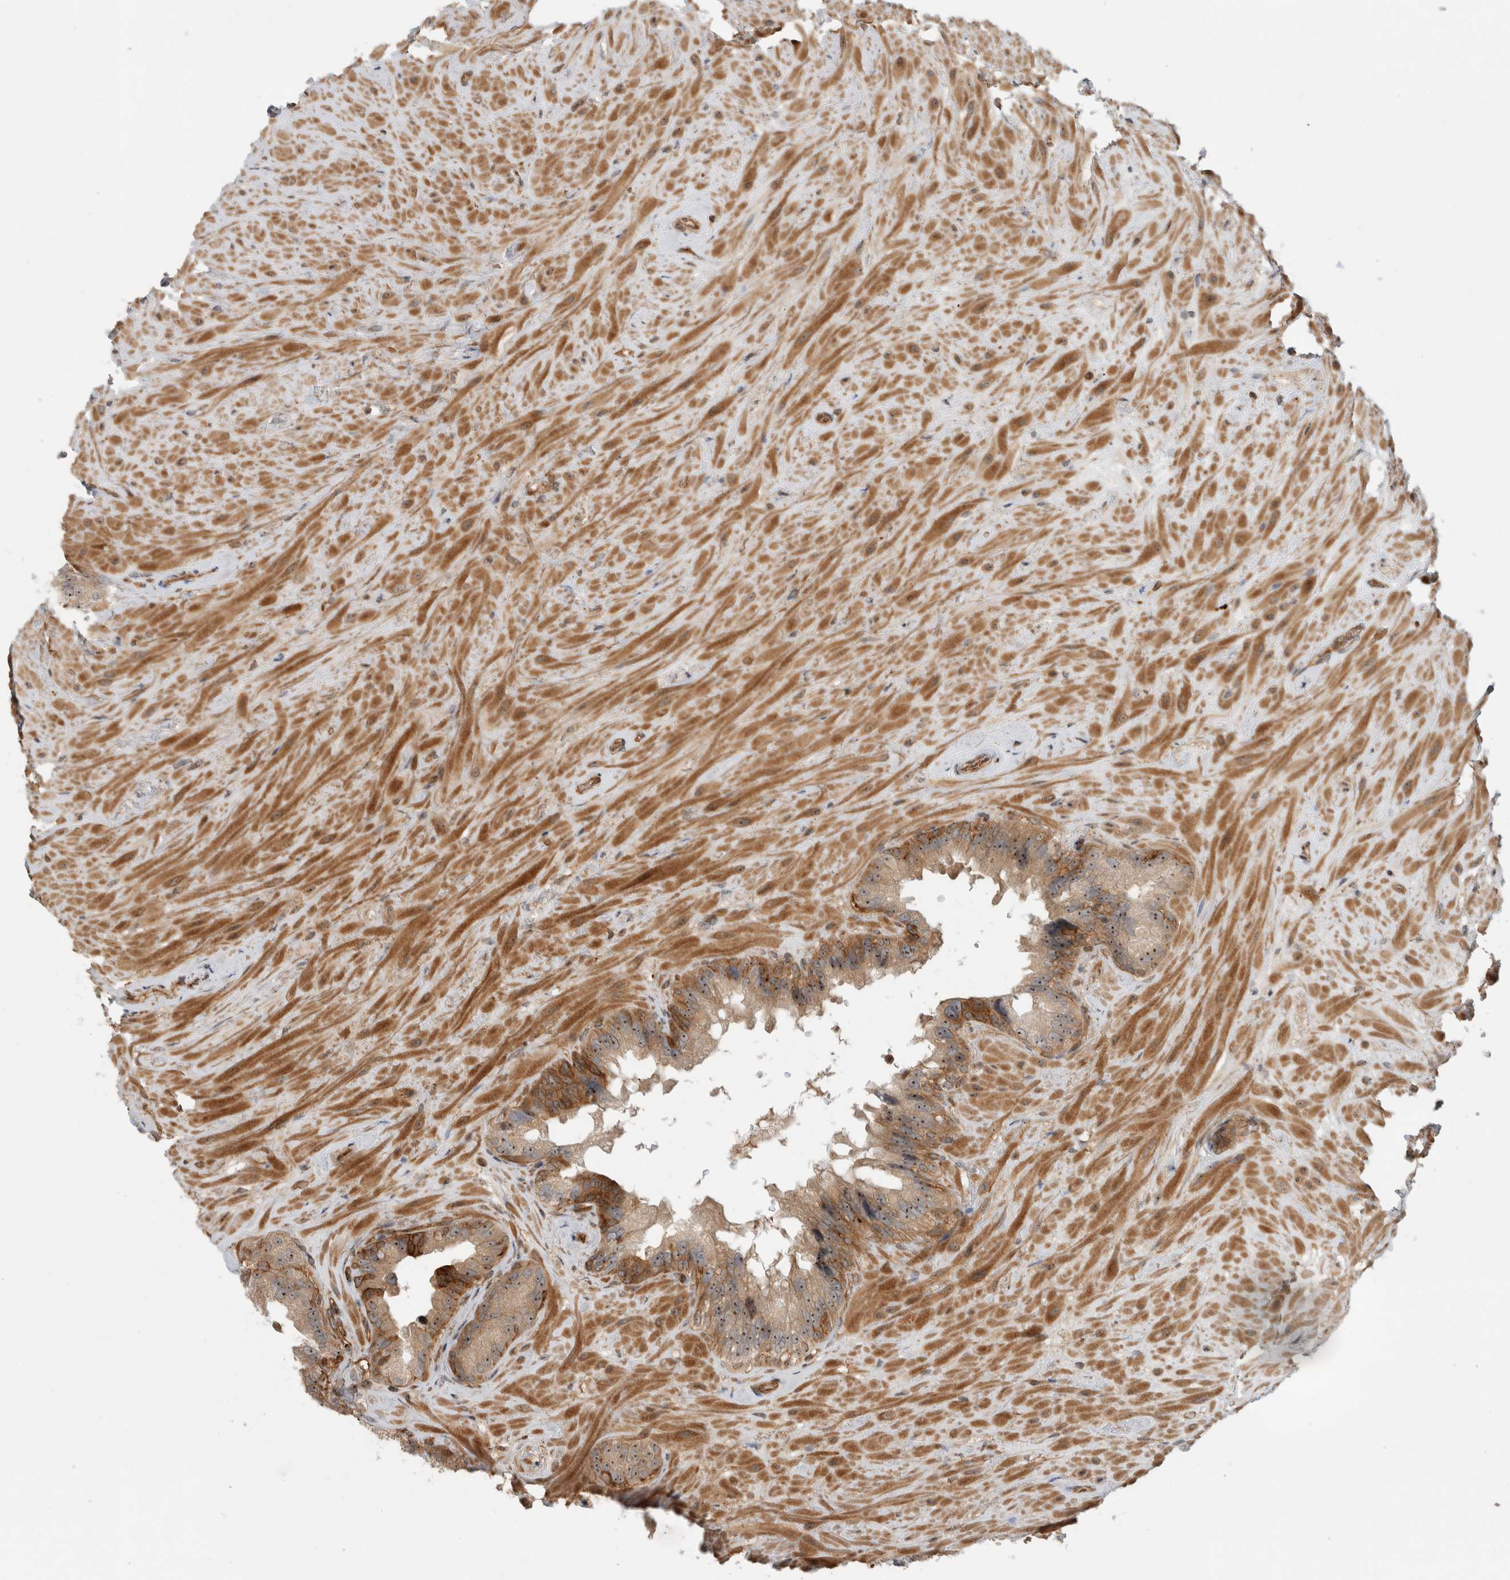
{"staining": {"intensity": "moderate", "quantity": ">75%", "location": "cytoplasmic/membranous,nuclear"}, "tissue": "seminal vesicle", "cell_type": "Glandular cells", "image_type": "normal", "snomed": [{"axis": "morphology", "description": "Normal tissue, NOS"}, {"axis": "topography", "description": "Seminal veicle"}], "caption": "Protein staining by immunohistochemistry (IHC) demonstrates moderate cytoplasmic/membranous,nuclear staining in about >75% of glandular cells in normal seminal vesicle.", "gene": "WASF2", "patient": {"sex": "male", "age": 80}}